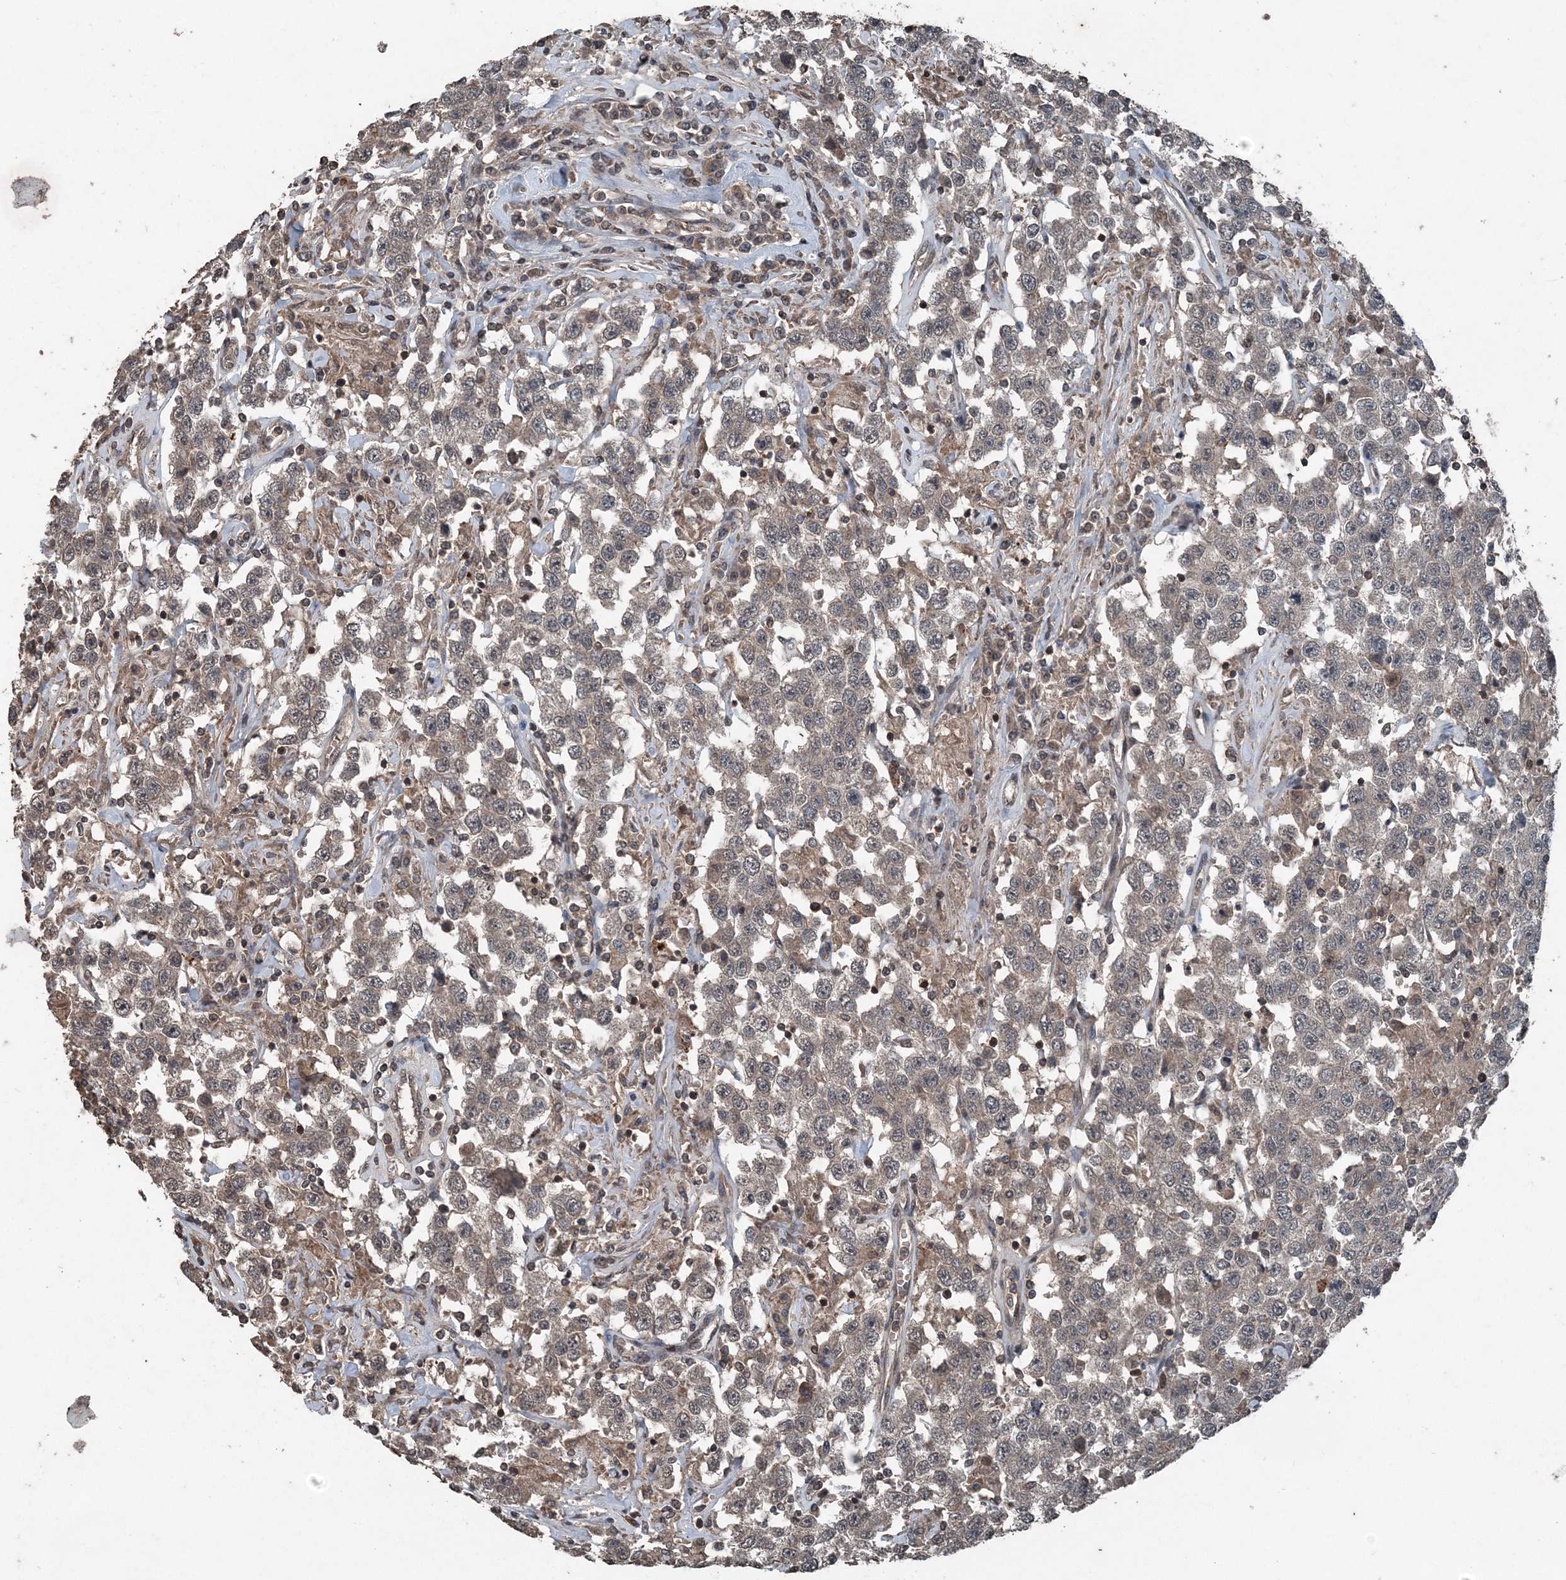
{"staining": {"intensity": "negative", "quantity": "none", "location": "none"}, "tissue": "testis cancer", "cell_type": "Tumor cells", "image_type": "cancer", "snomed": [{"axis": "morphology", "description": "Seminoma, NOS"}, {"axis": "topography", "description": "Testis"}], "caption": "DAB (3,3'-diaminobenzidine) immunohistochemical staining of testis seminoma displays no significant positivity in tumor cells.", "gene": "CFL1", "patient": {"sex": "male", "age": 41}}